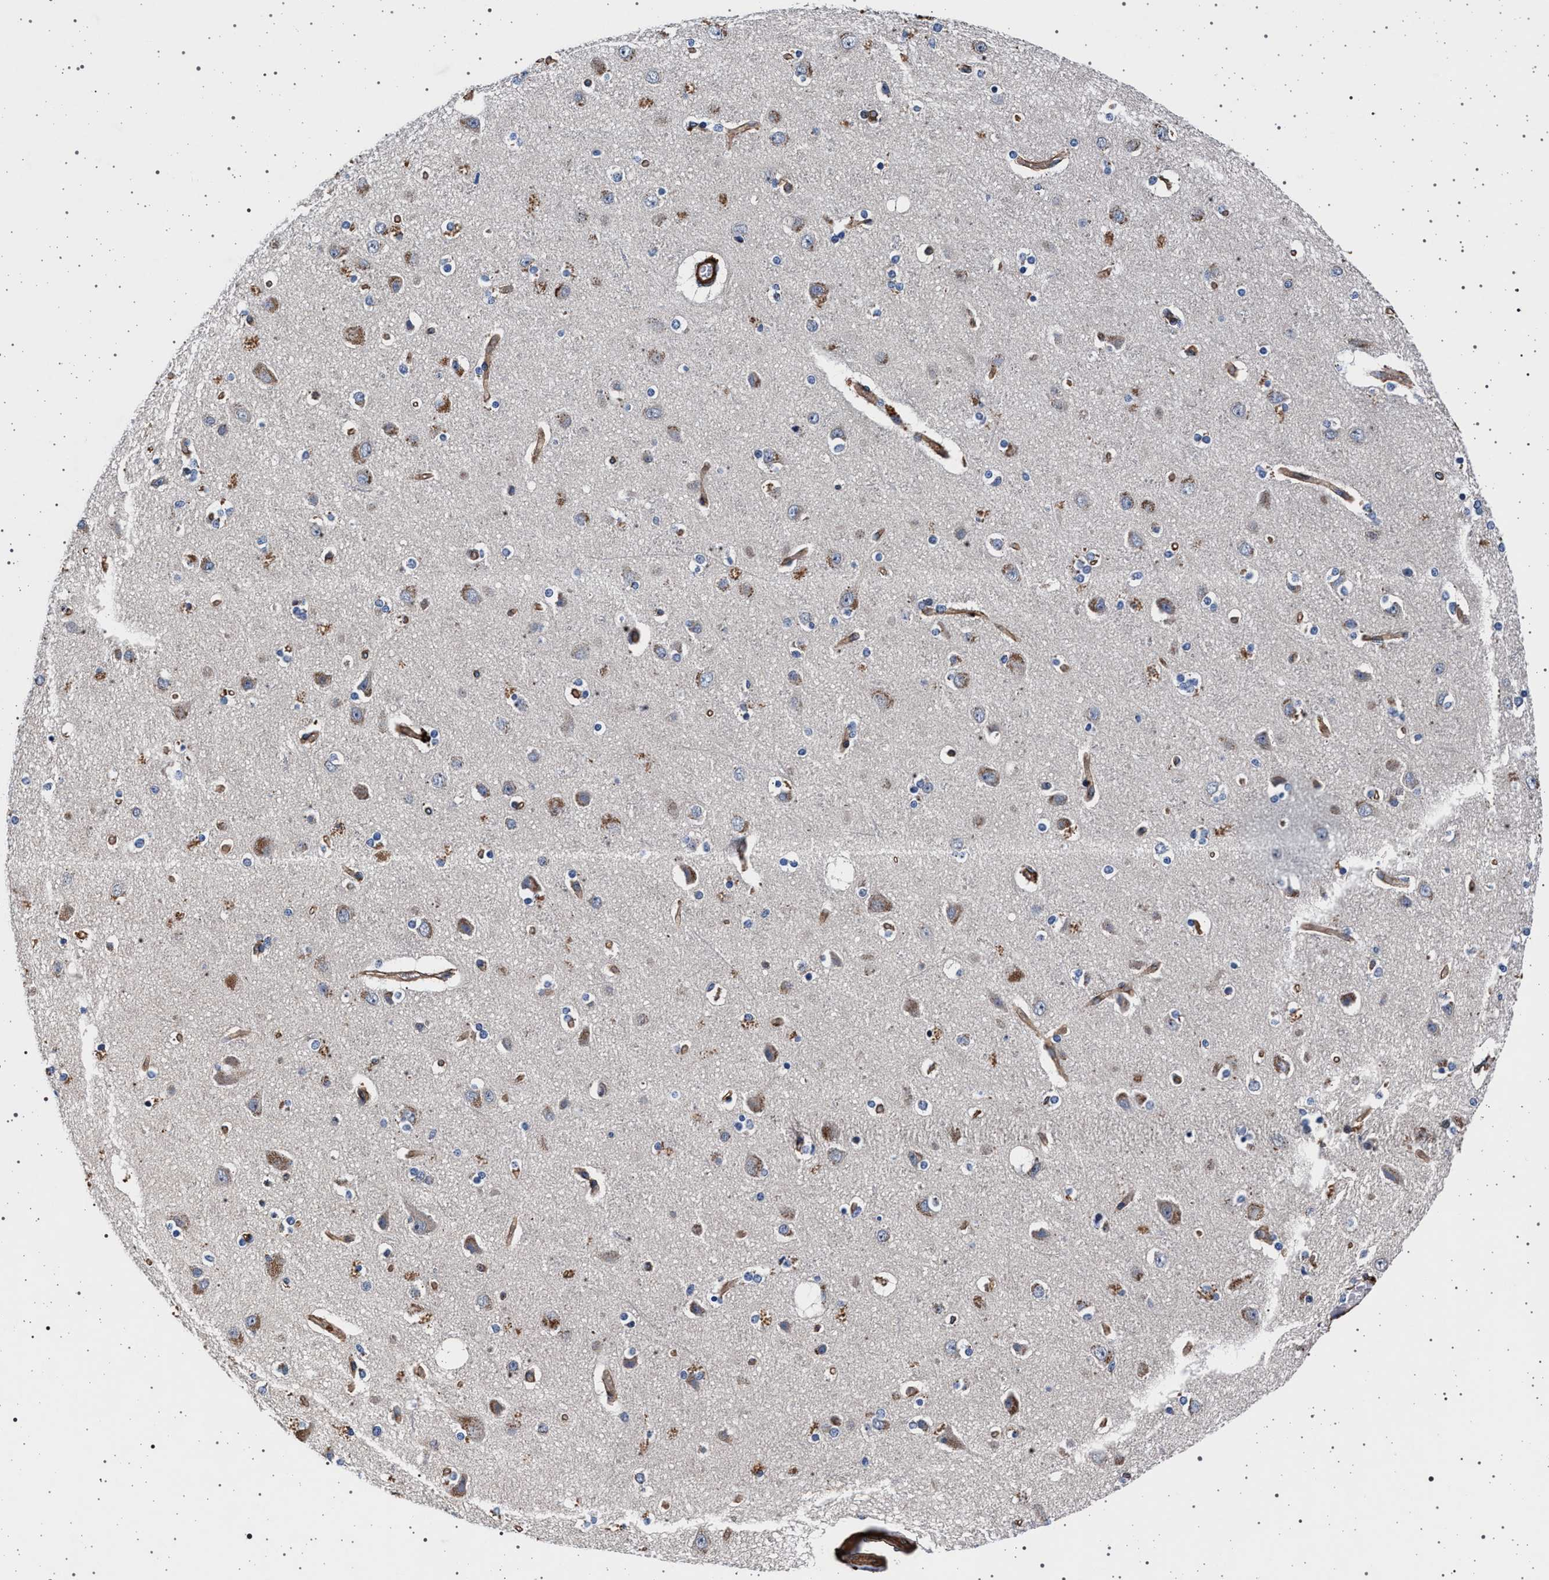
{"staining": {"intensity": "weak", "quantity": ">75%", "location": "cytoplasmic/membranous"}, "tissue": "cerebral cortex", "cell_type": "Endothelial cells", "image_type": "normal", "snomed": [{"axis": "morphology", "description": "Normal tissue, NOS"}, {"axis": "topography", "description": "Cerebral cortex"}], "caption": "Immunohistochemical staining of normal human cerebral cortex displays low levels of weak cytoplasmic/membranous expression in approximately >75% of endothelial cells. The staining is performed using DAB (3,3'-diaminobenzidine) brown chromogen to label protein expression. The nuclei are counter-stained blue using hematoxylin.", "gene": "KCNK6", "patient": {"sex": "female", "age": 54}}